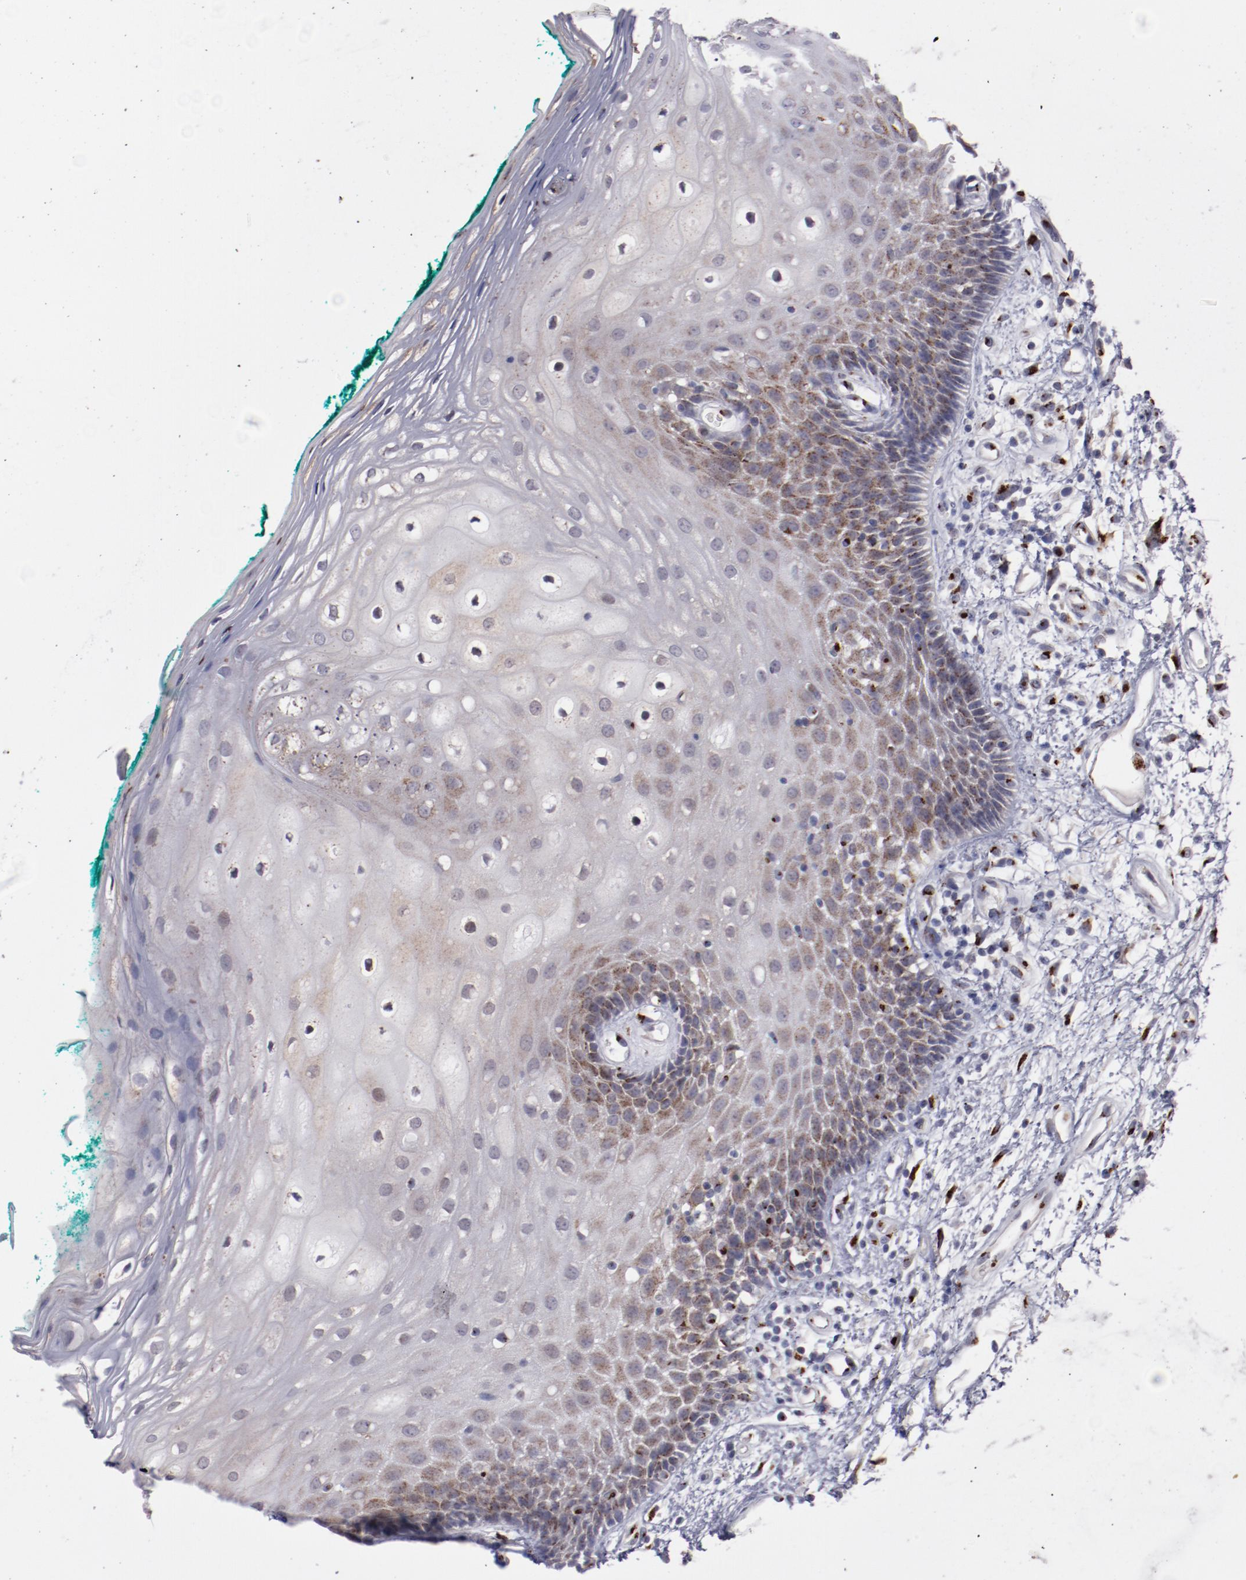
{"staining": {"intensity": "strong", "quantity": "<25%", "location": "cytoplasmic/membranous"}, "tissue": "oral mucosa", "cell_type": "Squamous epithelial cells", "image_type": "normal", "snomed": [{"axis": "morphology", "description": "Normal tissue, NOS"}, {"axis": "morphology", "description": "Squamous cell carcinoma, NOS"}, {"axis": "topography", "description": "Skeletal muscle"}, {"axis": "topography", "description": "Oral tissue"}, {"axis": "topography", "description": "Head-Neck"}], "caption": "Benign oral mucosa was stained to show a protein in brown. There is medium levels of strong cytoplasmic/membranous positivity in approximately <25% of squamous epithelial cells. Ihc stains the protein of interest in brown and the nuclei are stained blue.", "gene": "GOLIM4", "patient": {"sex": "female", "age": 84}}